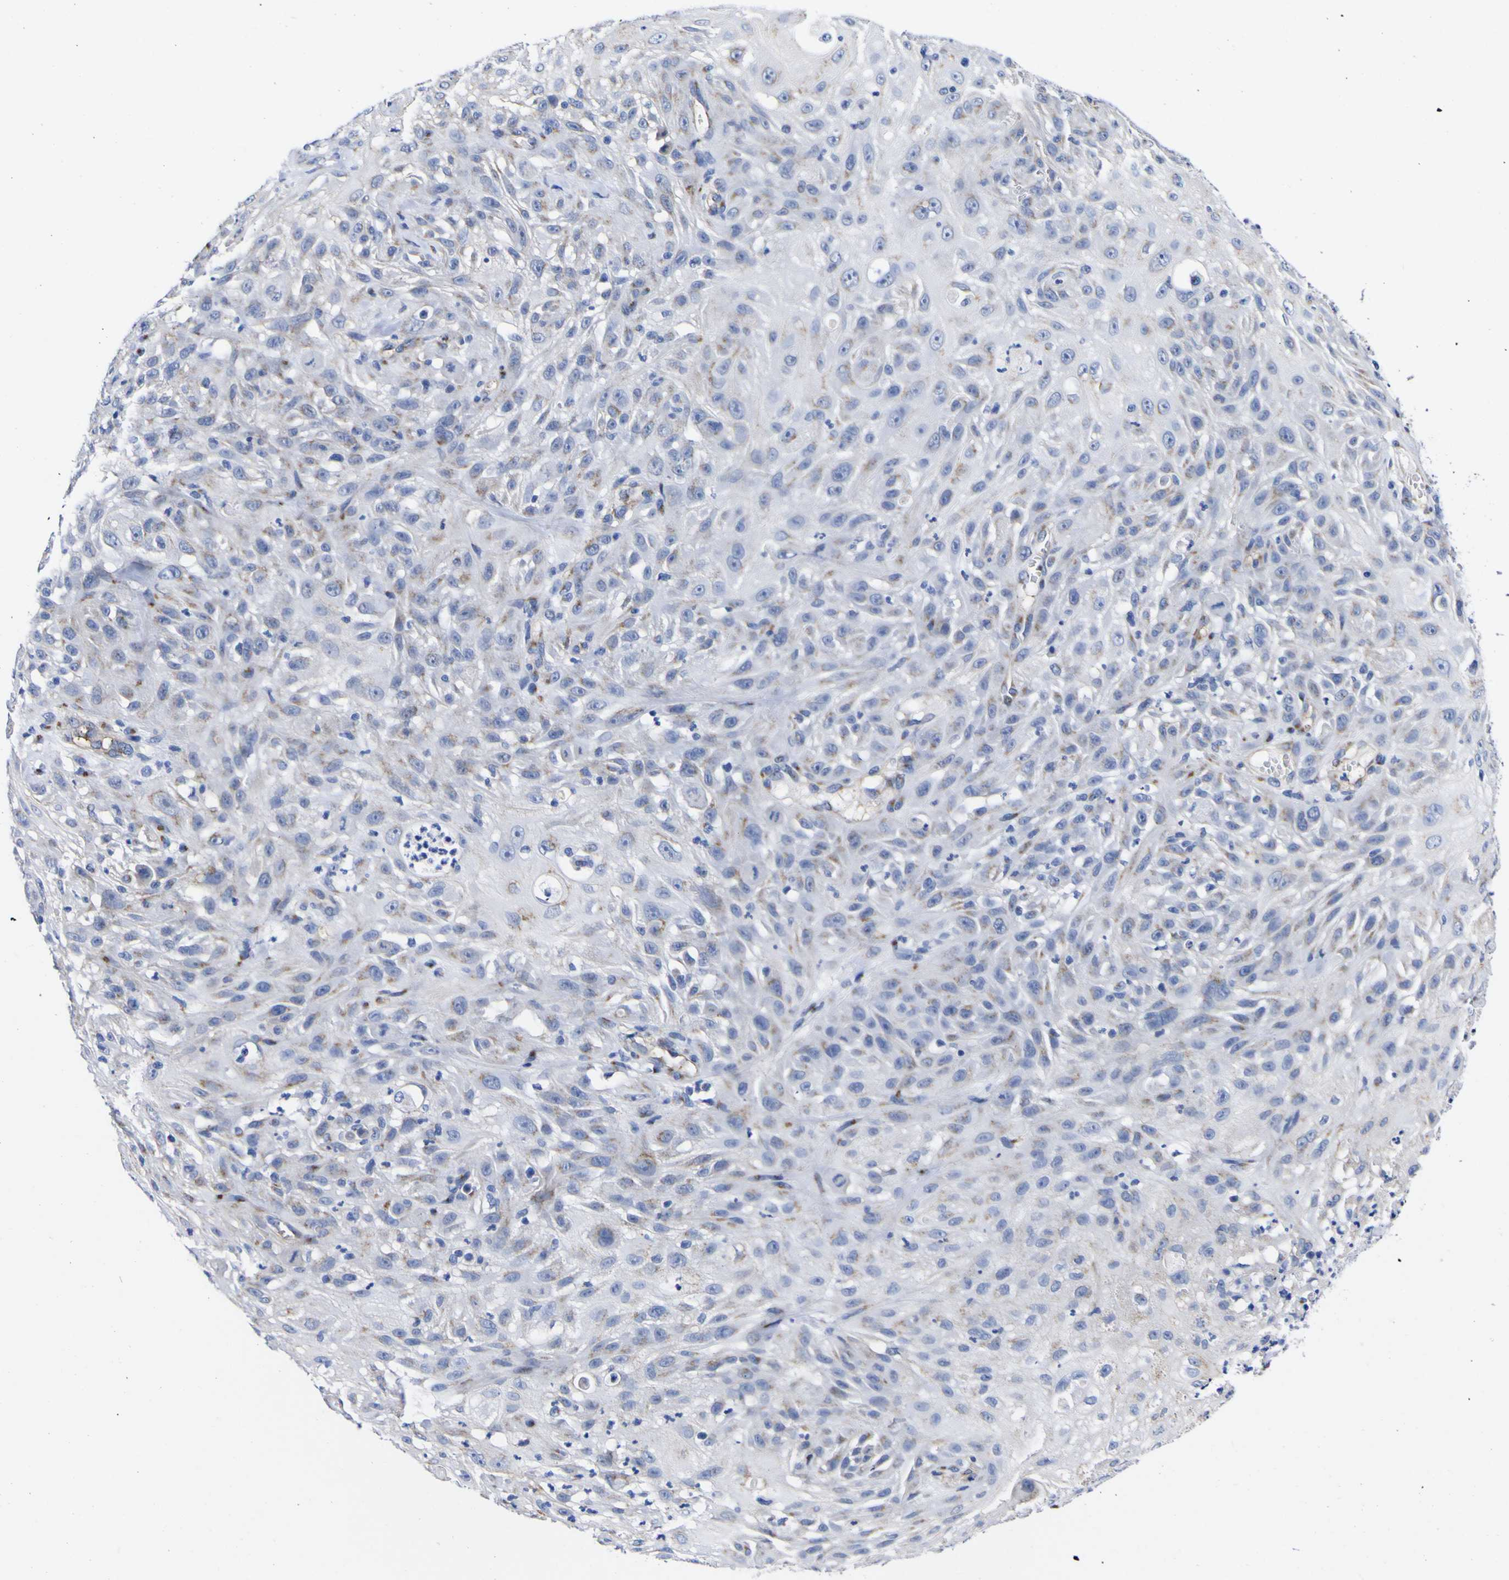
{"staining": {"intensity": "moderate", "quantity": "<25%", "location": "cytoplasmic/membranous"}, "tissue": "skin cancer", "cell_type": "Tumor cells", "image_type": "cancer", "snomed": [{"axis": "morphology", "description": "Squamous cell carcinoma, NOS"}, {"axis": "topography", "description": "Skin"}], "caption": "Tumor cells display low levels of moderate cytoplasmic/membranous expression in approximately <25% of cells in human skin squamous cell carcinoma.", "gene": "GOLM1", "patient": {"sex": "male", "age": 75}}